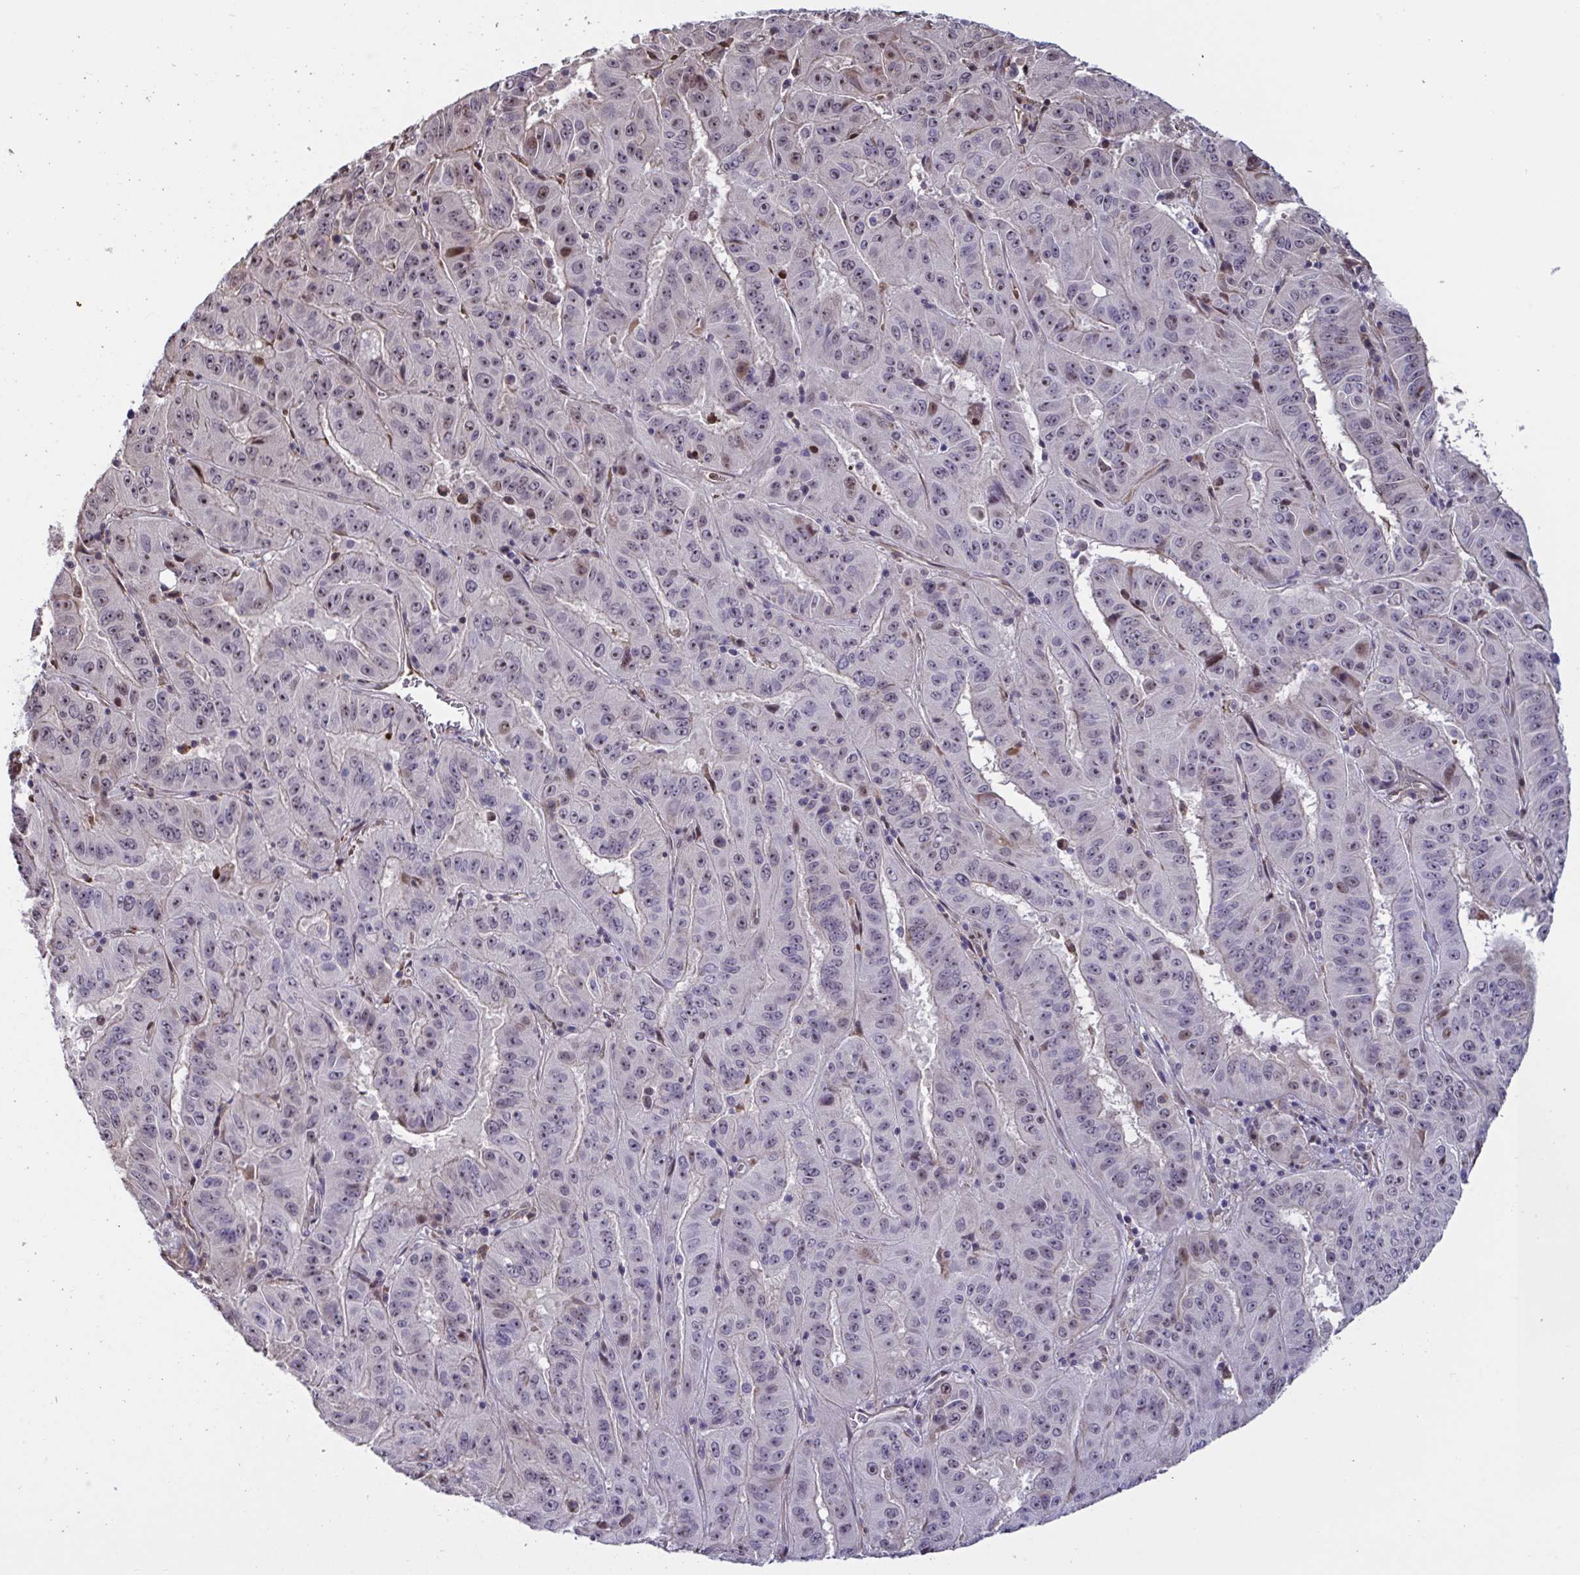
{"staining": {"intensity": "weak", "quantity": "<25%", "location": "nuclear"}, "tissue": "pancreatic cancer", "cell_type": "Tumor cells", "image_type": "cancer", "snomed": [{"axis": "morphology", "description": "Adenocarcinoma, NOS"}, {"axis": "topography", "description": "Pancreas"}], "caption": "High power microscopy photomicrograph of an IHC photomicrograph of pancreatic adenocarcinoma, revealing no significant staining in tumor cells.", "gene": "PELI2", "patient": {"sex": "male", "age": 63}}